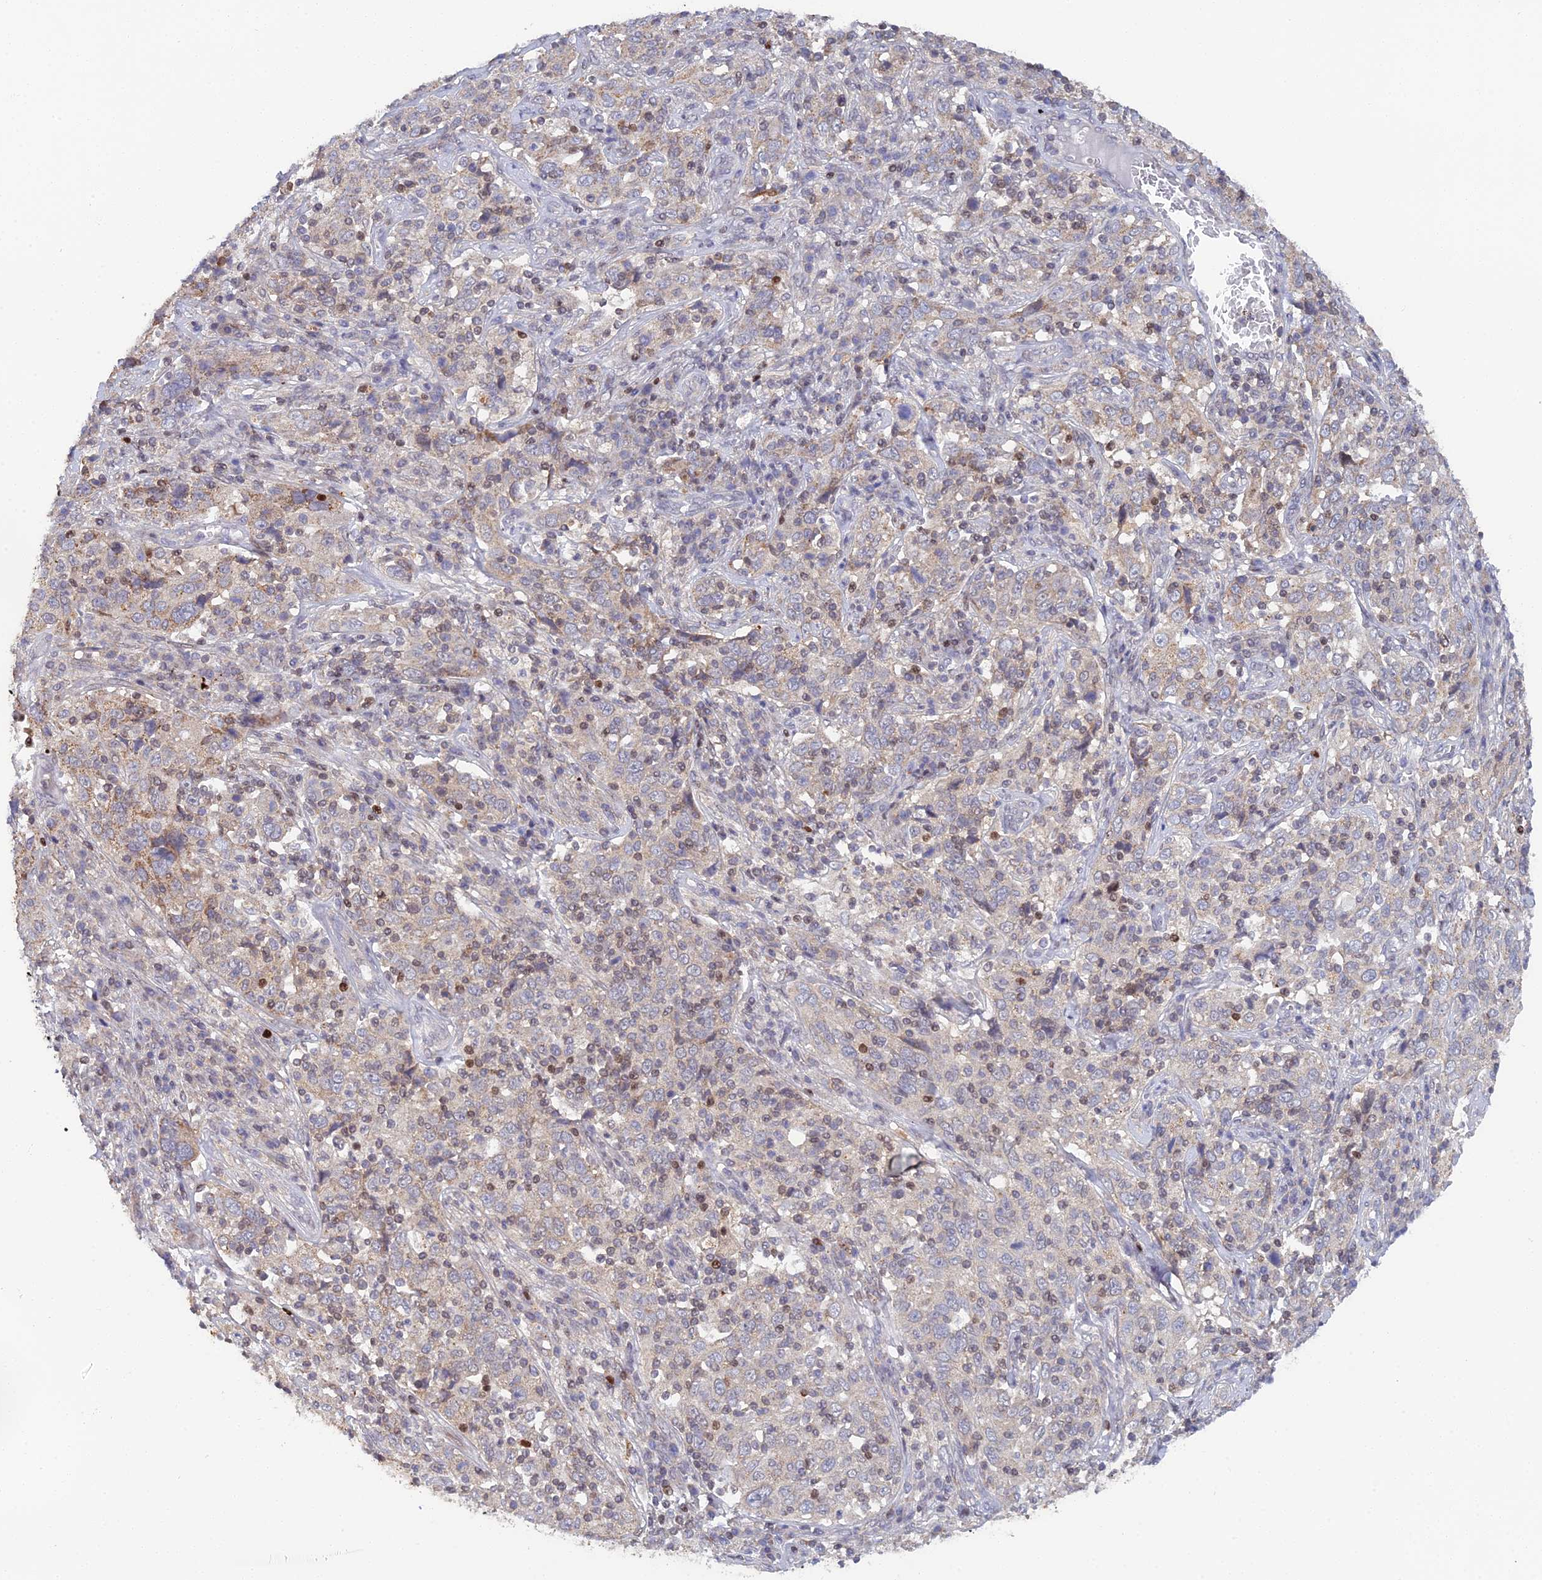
{"staining": {"intensity": "weak", "quantity": "<25%", "location": "cytoplasmic/membranous"}, "tissue": "cervical cancer", "cell_type": "Tumor cells", "image_type": "cancer", "snomed": [{"axis": "morphology", "description": "Squamous cell carcinoma, NOS"}, {"axis": "topography", "description": "Cervix"}], "caption": "The micrograph displays no significant expression in tumor cells of cervical cancer (squamous cell carcinoma).", "gene": "ELOA2", "patient": {"sex": "female", "age": 46}}